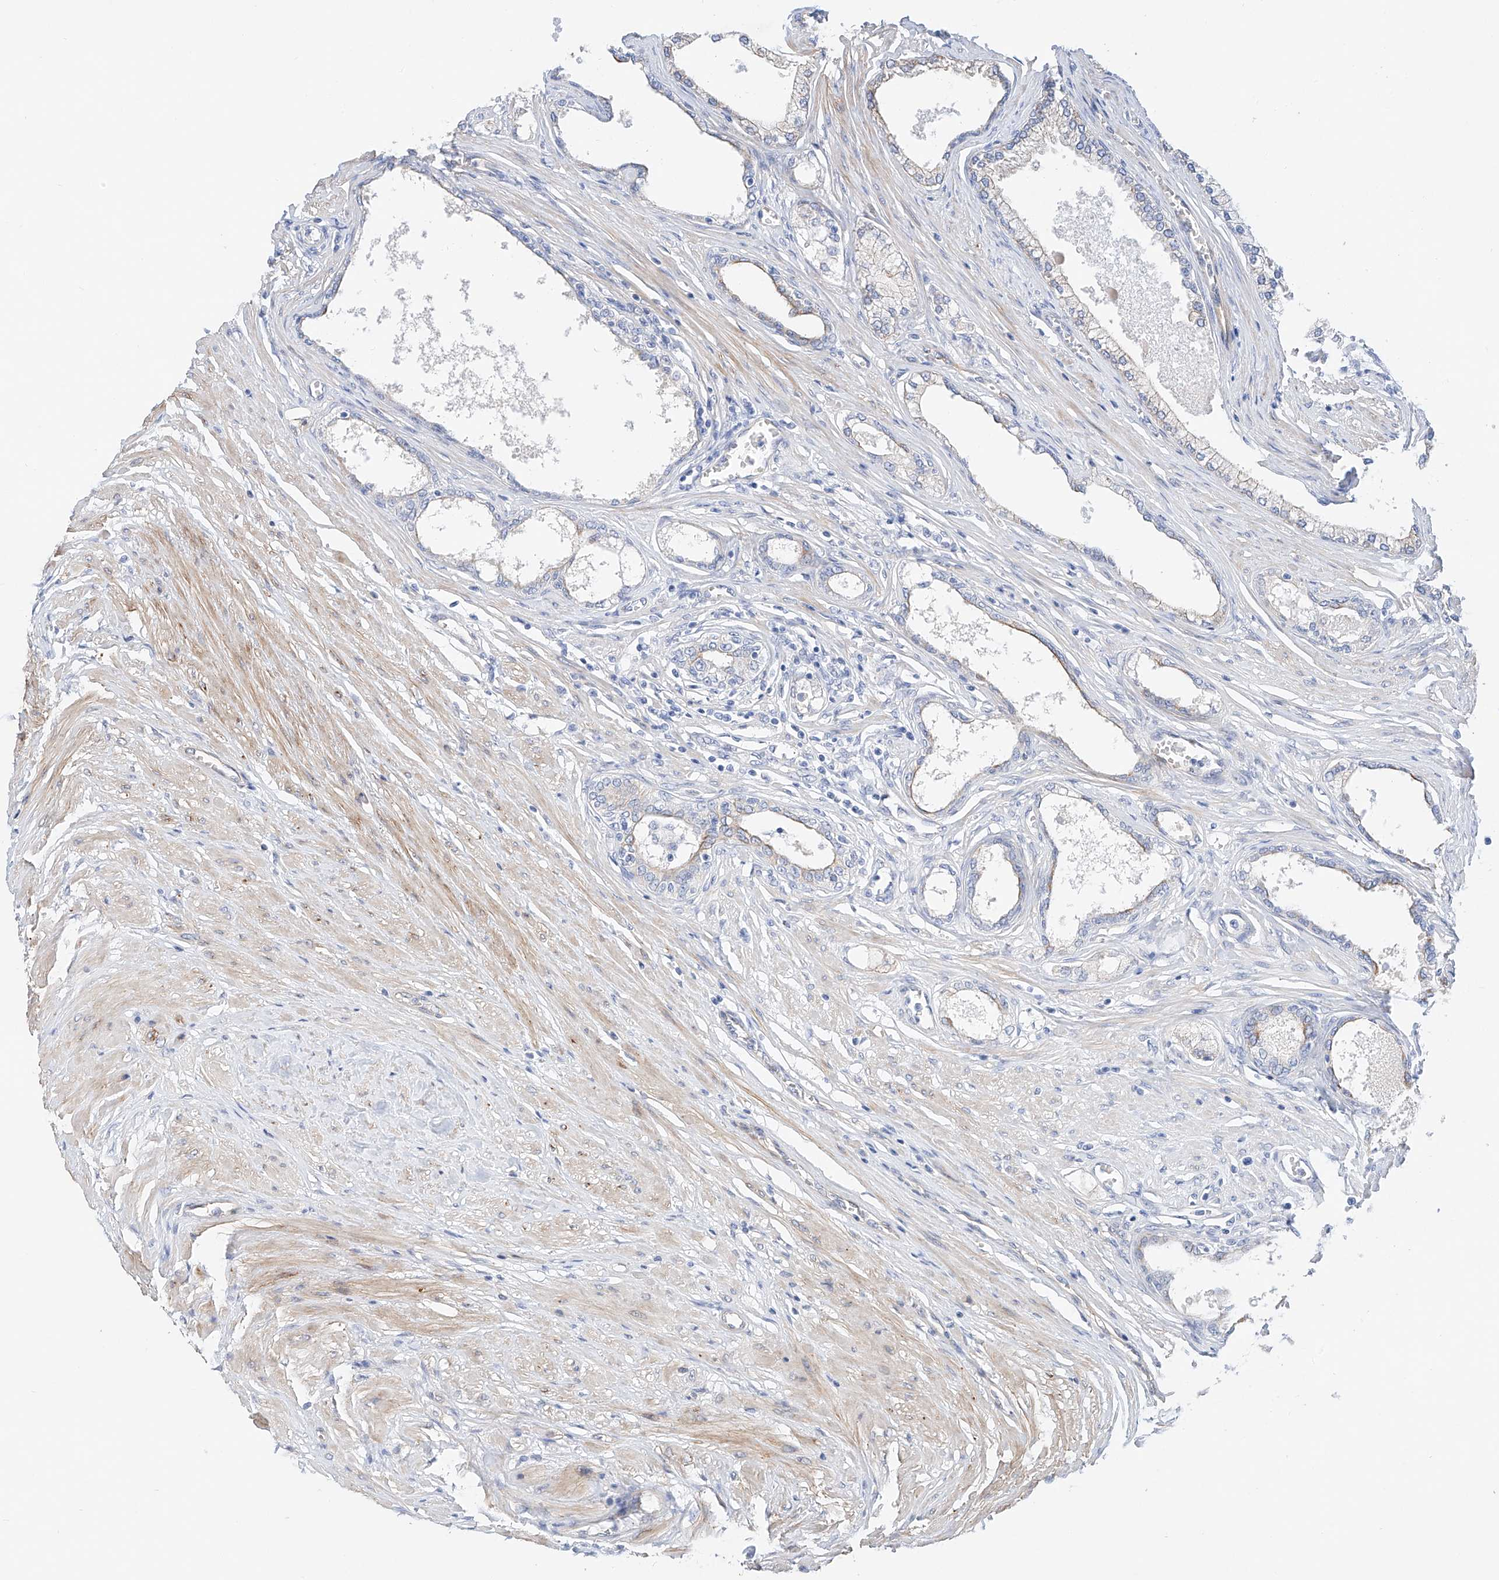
{"staining": {"intensity": "moderate", "quantity": "25%-75%", "location": "cytoplasmic/membranous"}, "tissue": "prostate", "cell_type": "Glandular cells", "image_type": "normal", "snomed": [{"axis": "morphology", "description": "Normal tissue, NOS"}, {"axis": "morphology", "description": "Urothelial carcinoma, Low grade"}, {"axis": "topography", "description": "Urinary bladder"}, {"axis": "topography", "description": "Prostate"}], "caption": "A high-resolution micrograph shows immunohistochemistry (IHC) staining of benign prostate, which displays moderate cytoplasmic/membranous positivity in about 25%-75% of glandular cells.", "gene": "SBSPON", "patient": {"sex": "male", "age": 60}}